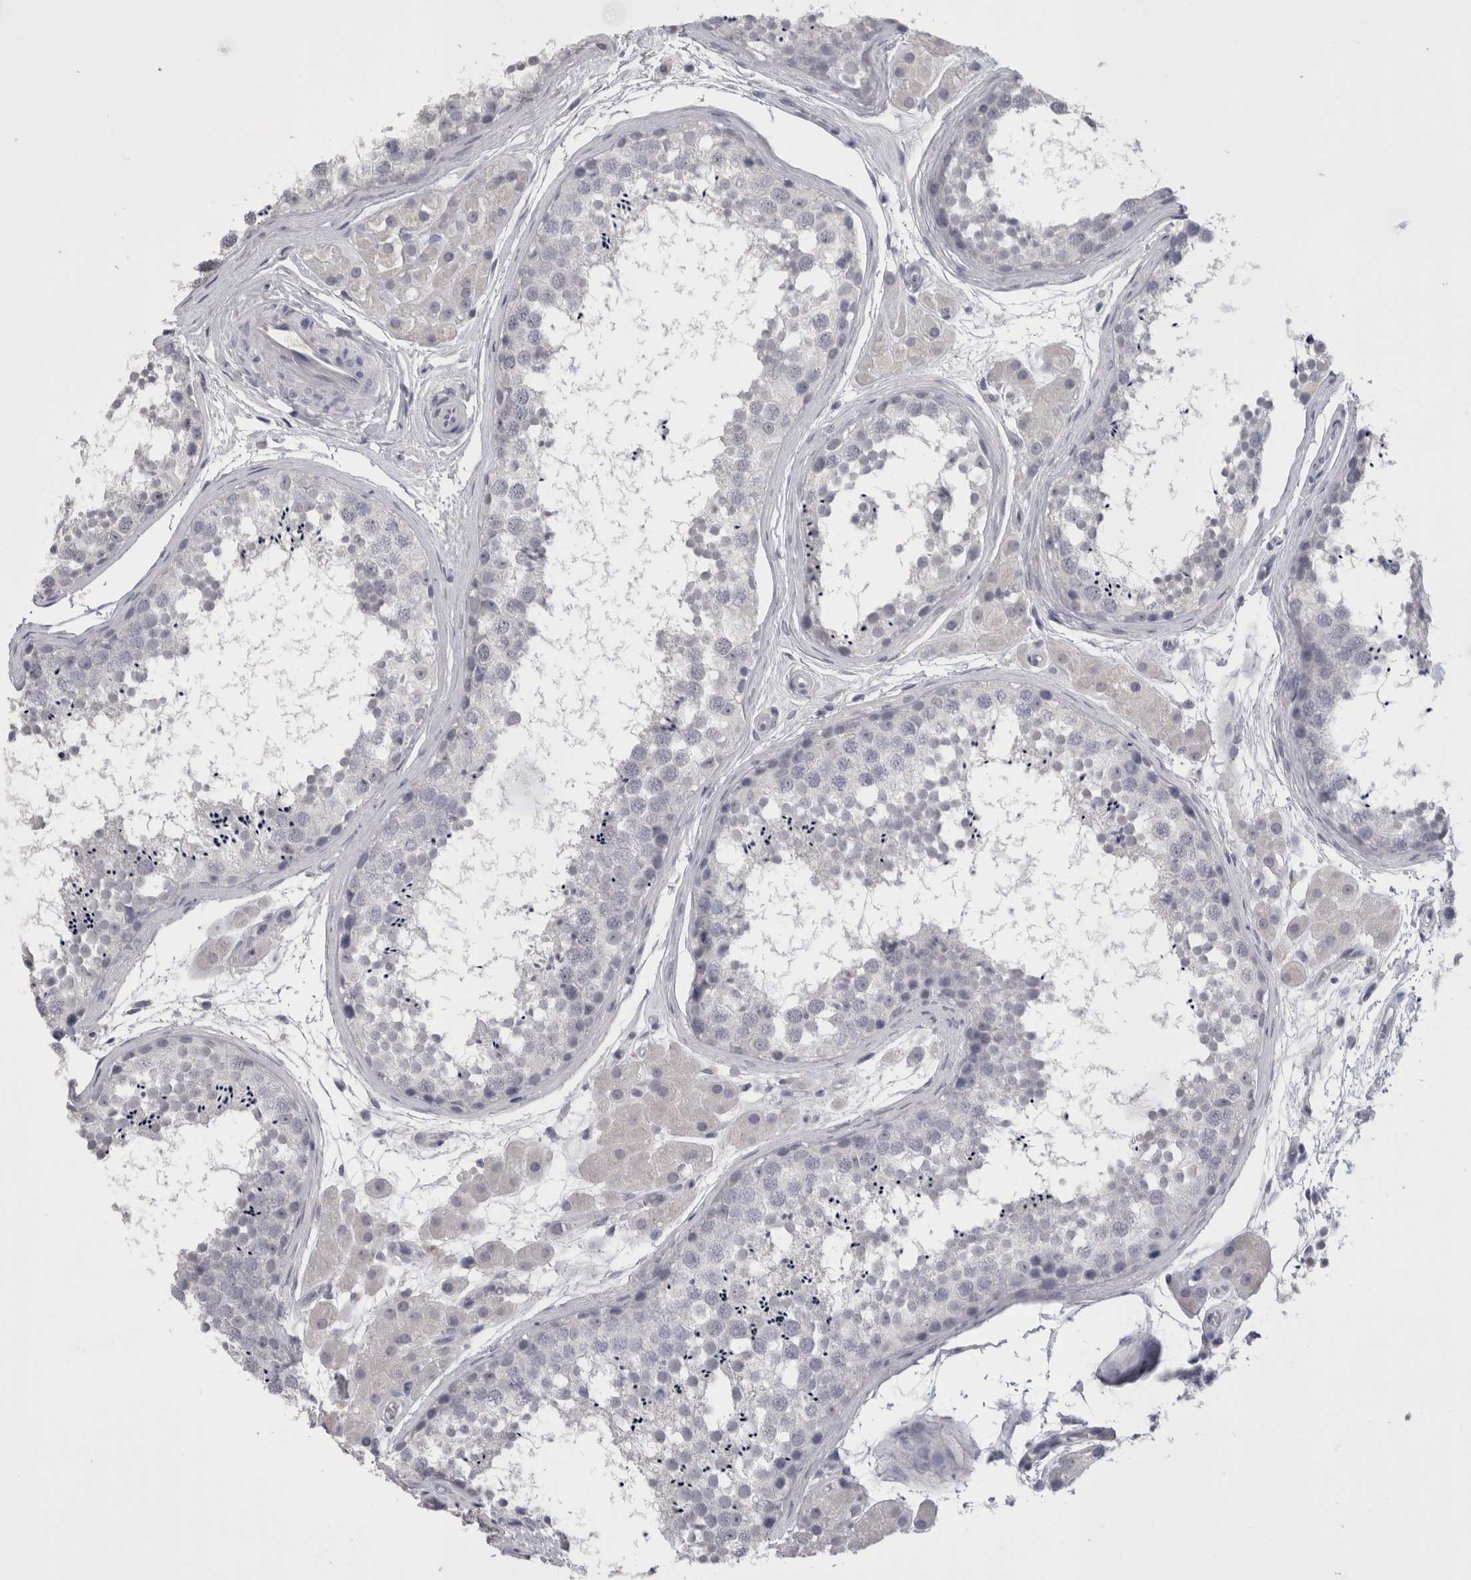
{"staining": {"intensity": "negative", "quantity": "none", "location": "none"}, "tissue": "testis", "cell_type": "Cells in seminiferous ducts", "image_type": "normal", "snomed": [{"axis": "morphology", "description": "Normal tissue, NOS"}, {"axis": "topography", "description": "Testis"}], "caption": "Protein analysis of benign testis demonstrates no significant staining in cells in seminiferous ducts. (DAB (3,3'-diaminobenzidine) IHC, high magnification).", "gene": "CDHR5", "patient": {"sex": "male", "age": 56}}